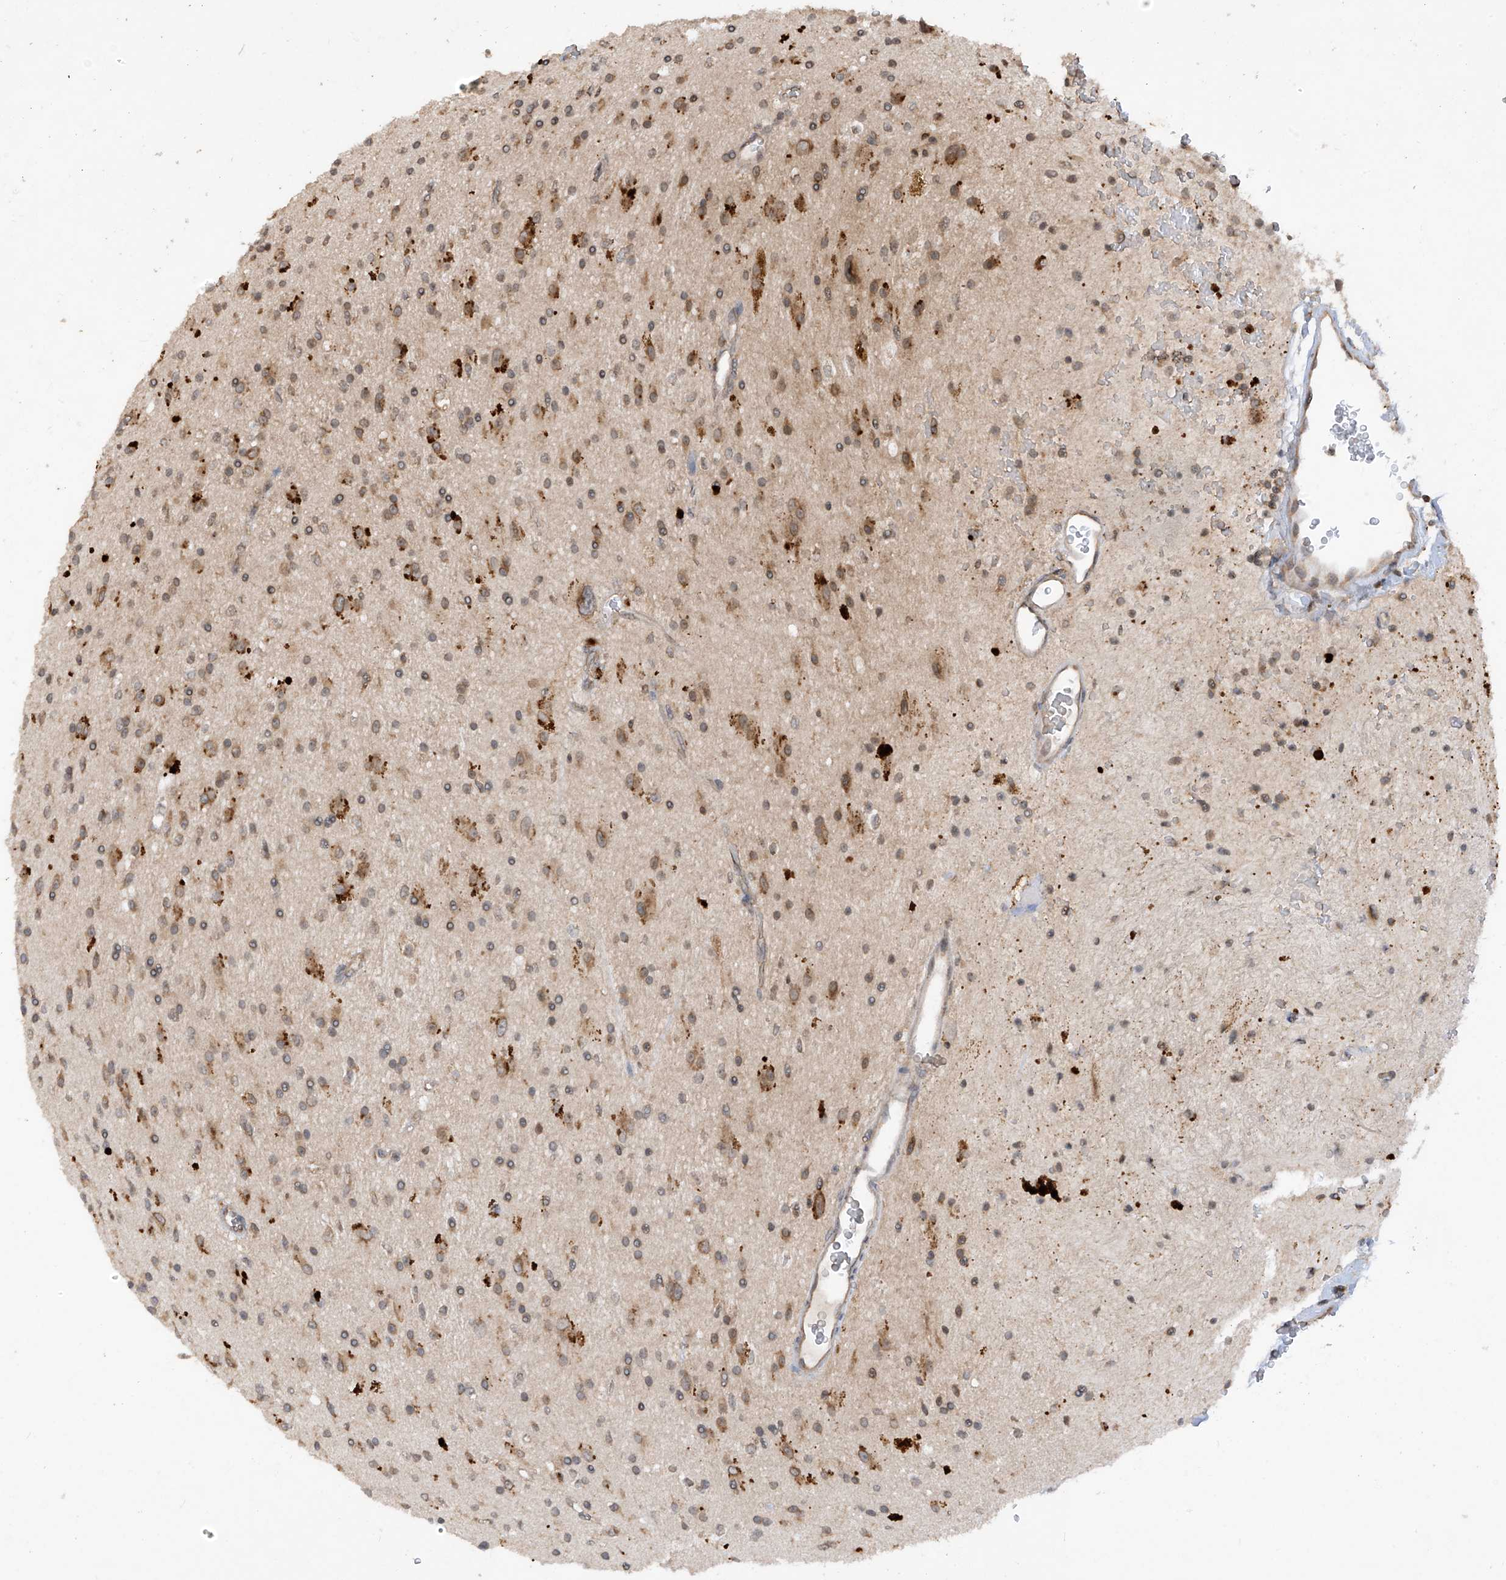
{"staining": {"intensity": "moderate", "quantity": "<25%", "location": "cytoplasmic/membranous"}, "tissue": "glioma", "cell_type": "Tumor cells", "image_type": "cancer", "snomed": [{"axis": "morphology", "description": "Glioma, malignant, High grade"}, {"axis": "topography", "description": "Brain"}], "caption": "Human glioma stained with a protein marker exhibits moderate staining in tumor cells.", "gene": "RPL34", "patient": {"sex": "male", "age": 34}}